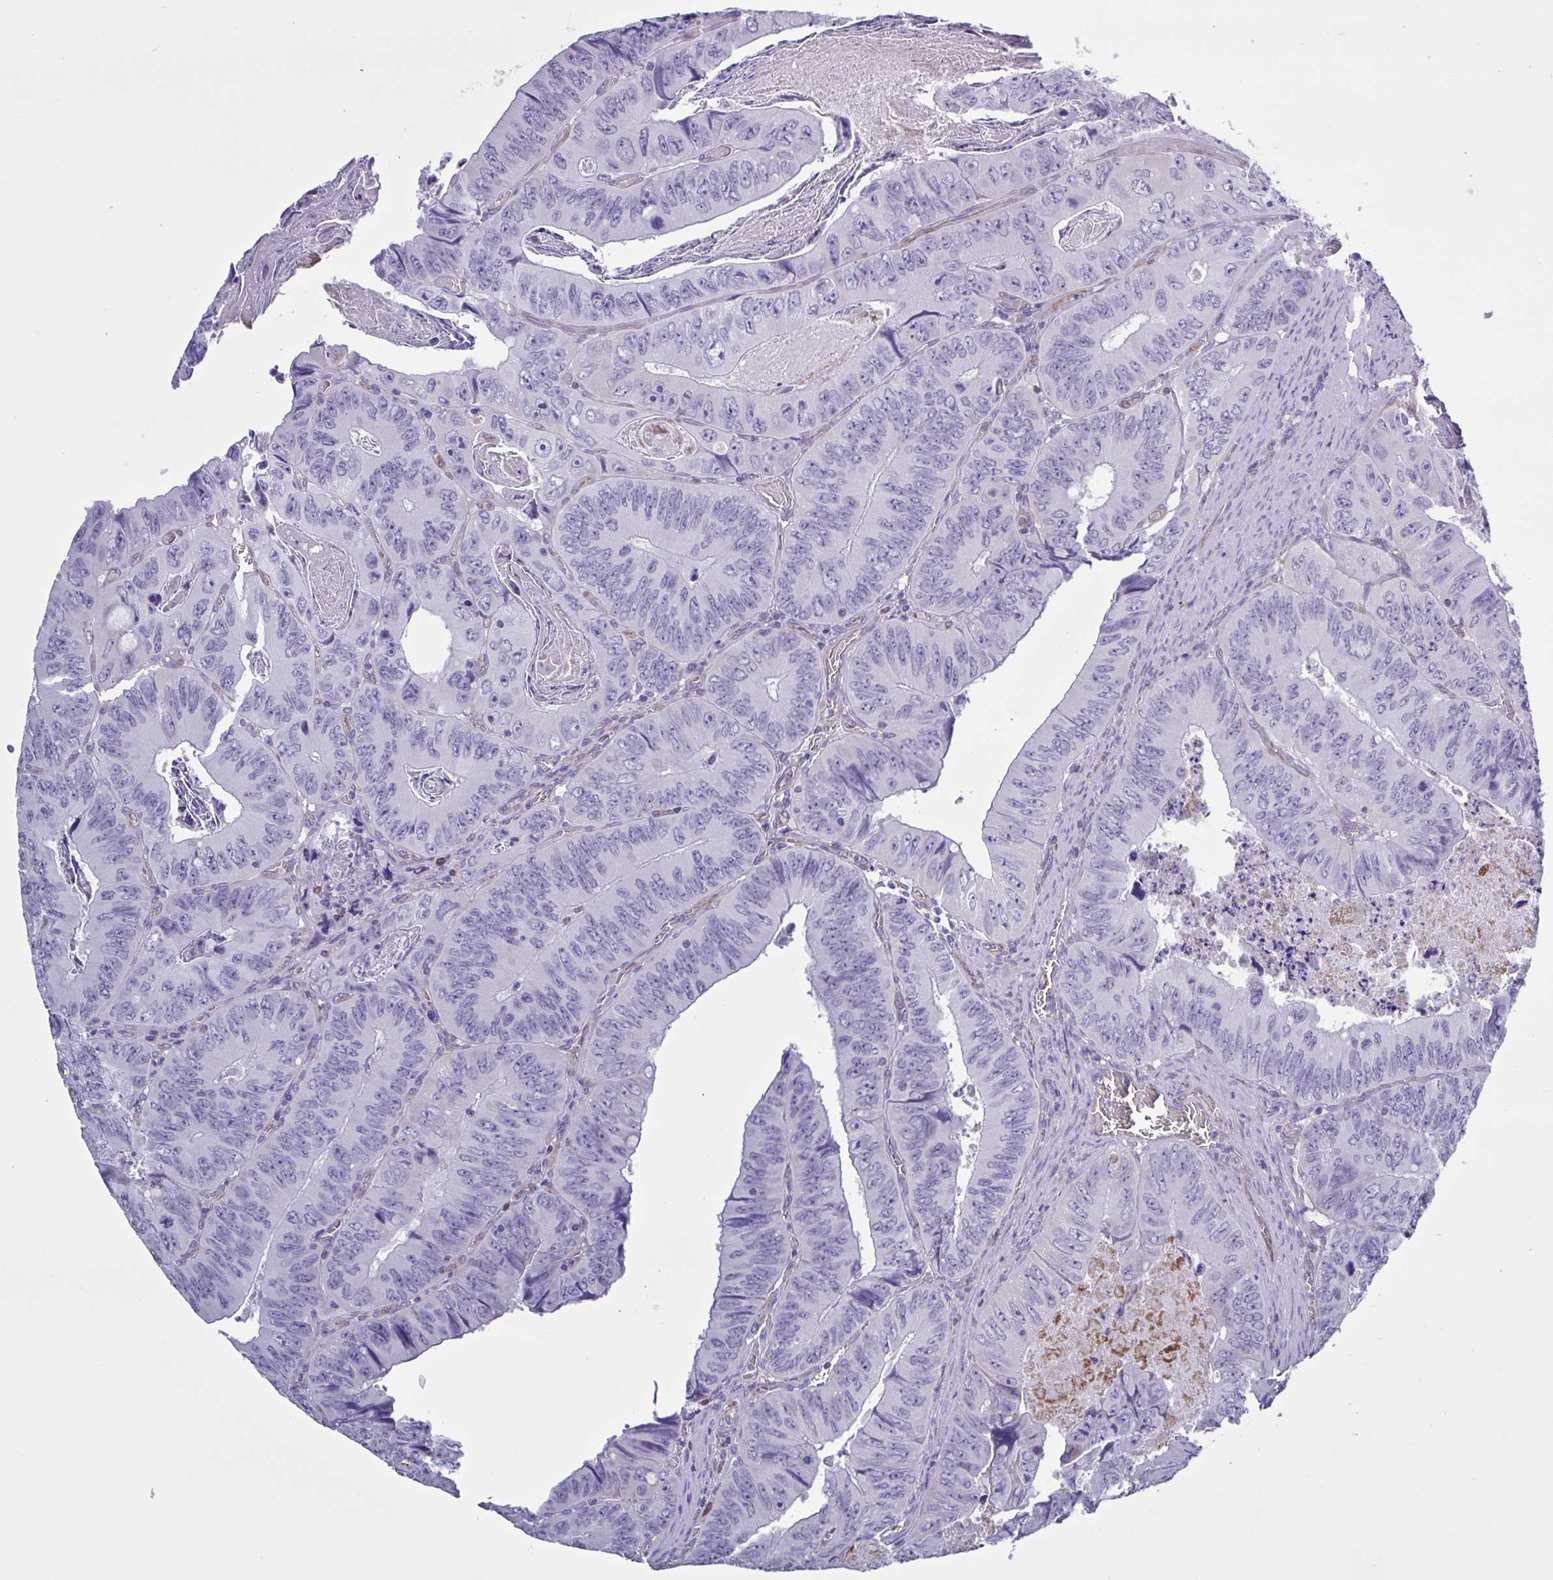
{"staining": {"intensity": "negative", "quantity": "none", "location": "none"}, "tissue": "colorectal cancer", "cell_type": "Tumor cells", "image_type": "cancer", "snomed": [{"axis": "morphology", "description": "Adenocarcinoma, NOS"}, {"axis": "topography", "description": "Colon"}], "caption": "Tumor cells show no significant protein staining in colorectal cancer (adenocarcinoma).", "gene": "TMEM86B", "patient": {"sex": "female", "age": 84}}